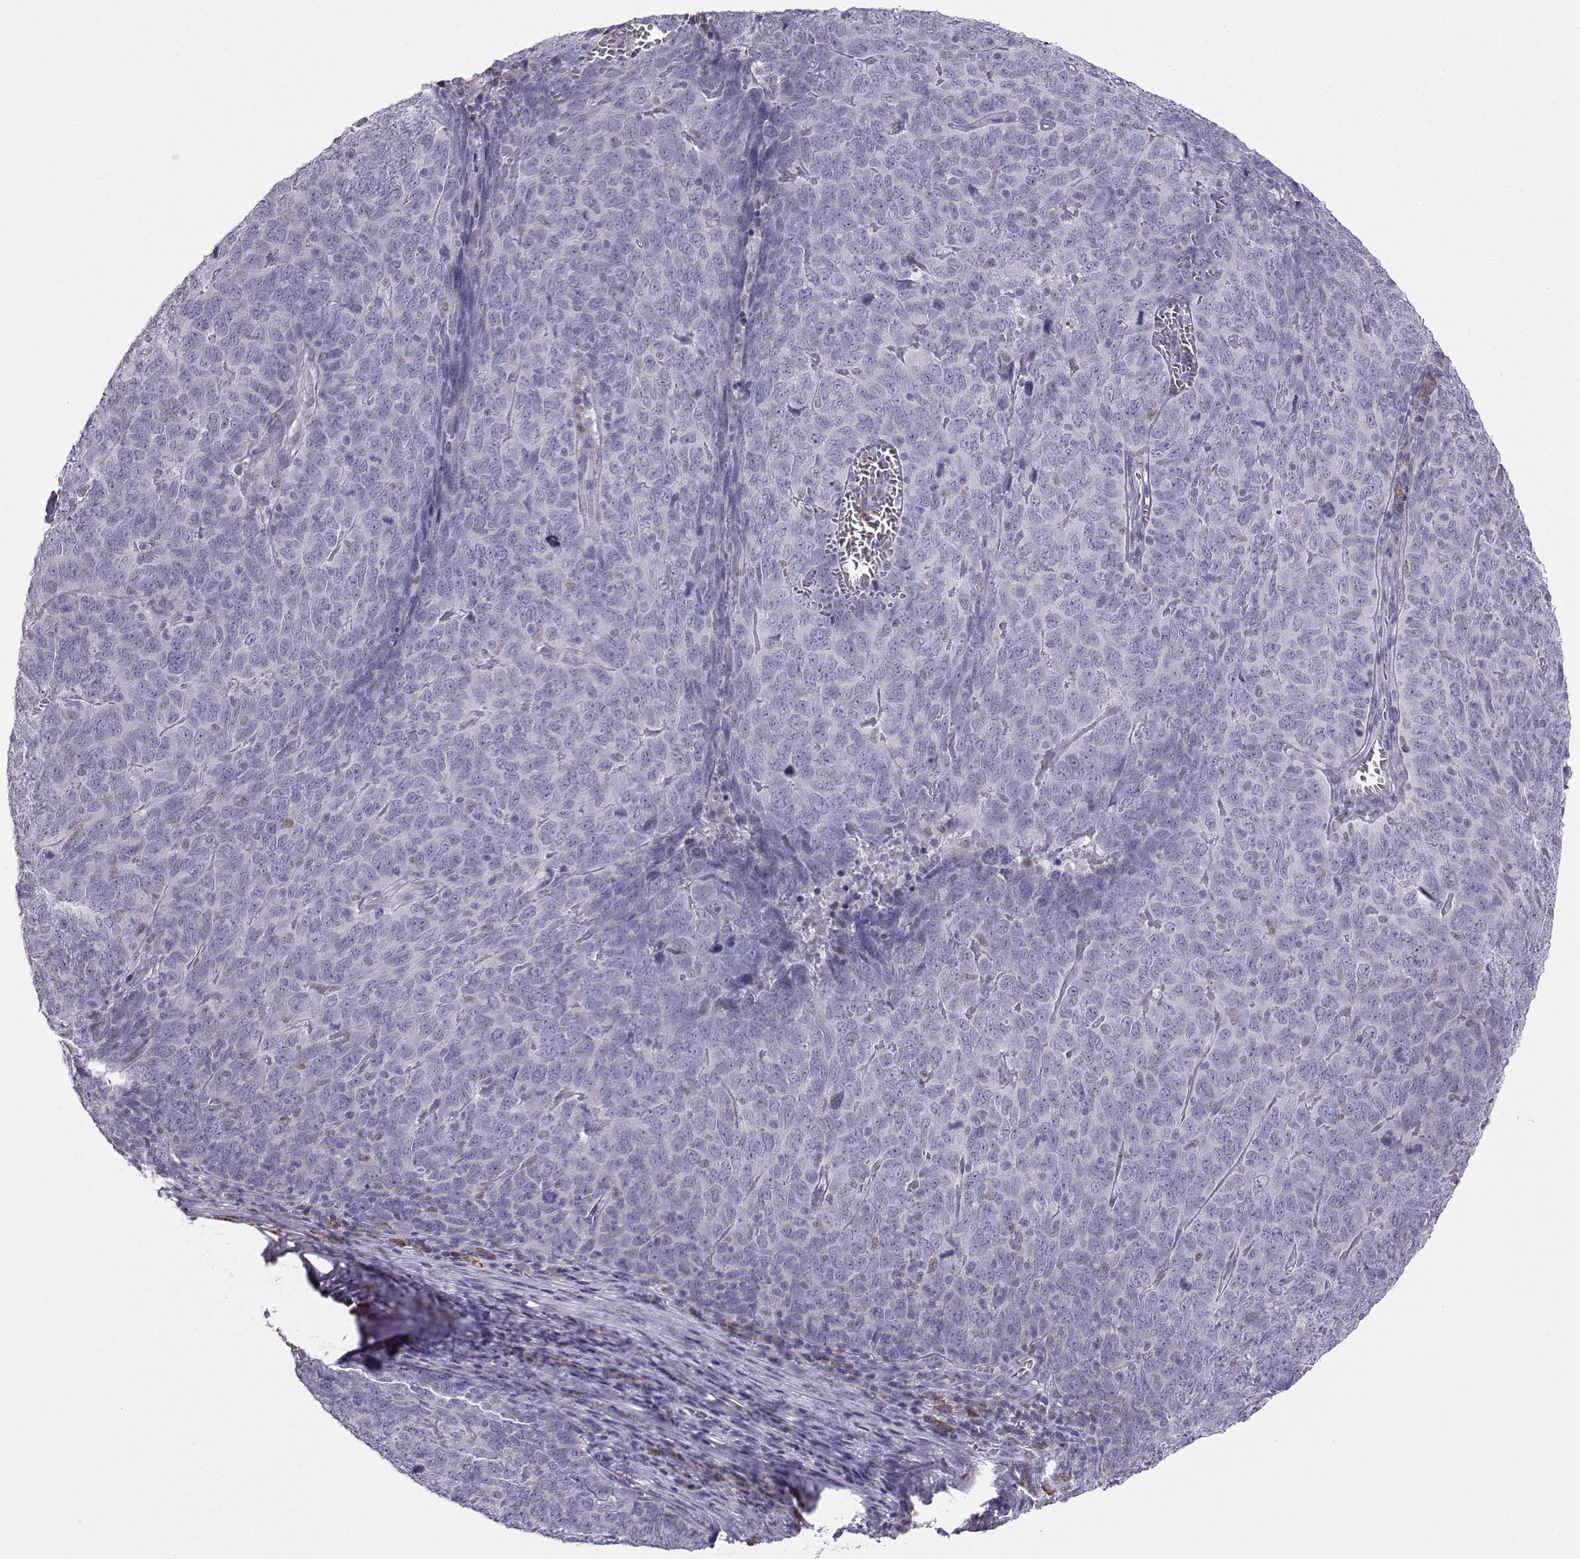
{"staining": {"intensity": "negative", "quantity": "none", "location": "none"}, "tissue": "skin cancer", "cell_type": "Tumor cells", "image_type": "cancer", "snomed": [{"axis": "morphology", "description": "Squamous cell carcinoma, NOS"}, {"axis": "topography", "description": "Skin"}, {"axis": "topography", "description": "Anal"}], "caption": "Immunohistochemistry image of skin cancer stained for a protein (brown), which reveals no expression in tumor cells. The staining was performed using DAB (3,3'-diaminobenzidine) to visualize the protein expression in brown, while the nuclei were stained in blue with hematoxylin (Magnification: 20x).", "gene": "DCLK3", "patient": {"sex": "female", "age": 51}}